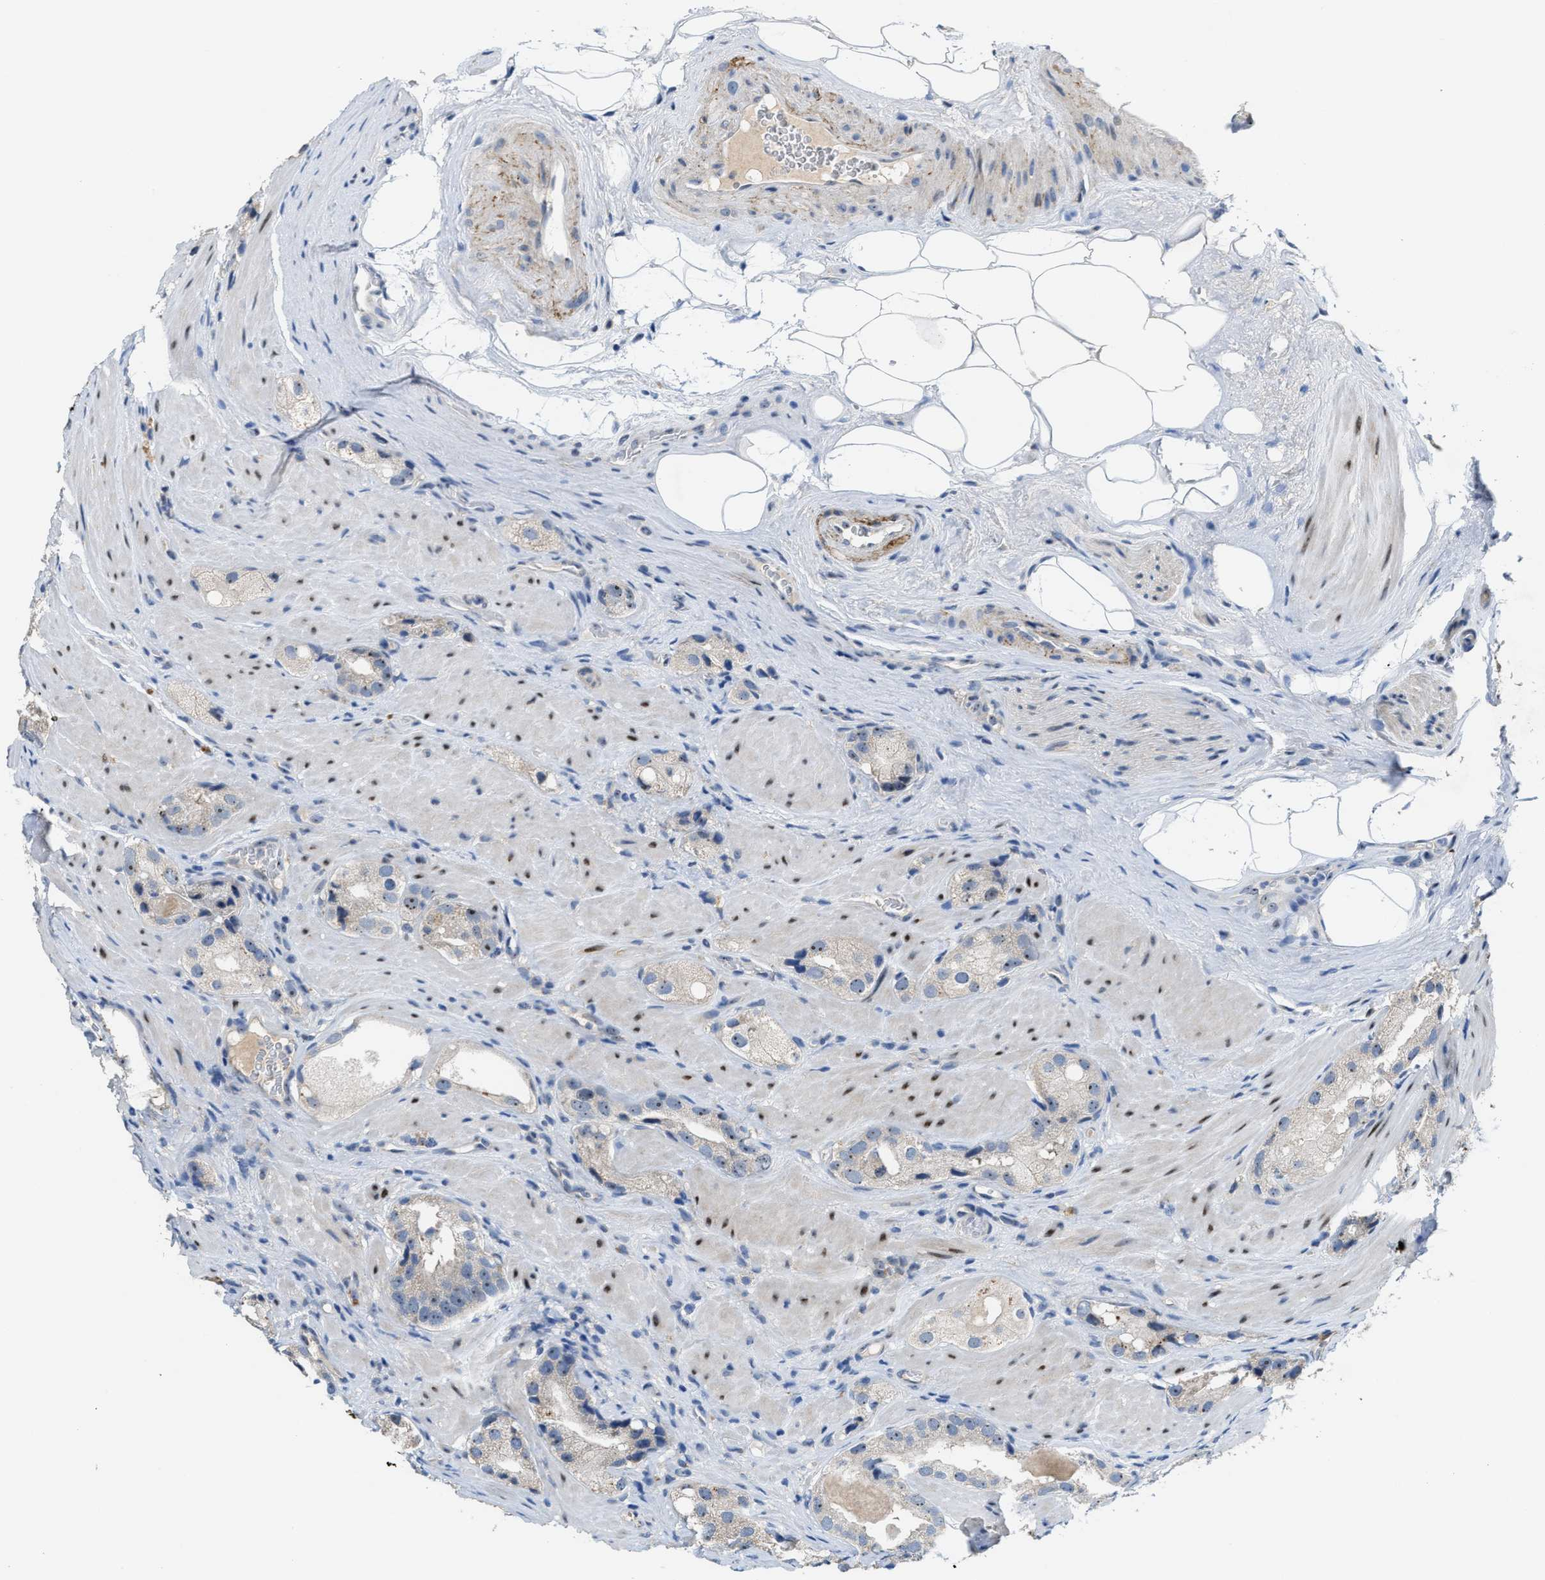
{"staining": {"intensity": "weak", "quantity": "25%-75%", "location": "nuclear"}, "tissue": "prostate cancer", "cell_type": "Tumor cells", "image_type": "cancer", "snomed": [{"axis": "morphology", "description": "Adenocarcinoma, High grade"}, {"axis": "topography", "description": "Prostate"}], "caption": "Immunohistochemistry (IHC) histopathology image of neoplastic tissue: high-grade adenocarcinoma (prostate) stained using IHC reveals low levels of weak protein expression localized specifically in the nuclear of tumor cells, appearing as a nuclear brown color.", "gene": "ZNF783", "patient": {"sex": "male", "age": 63}}